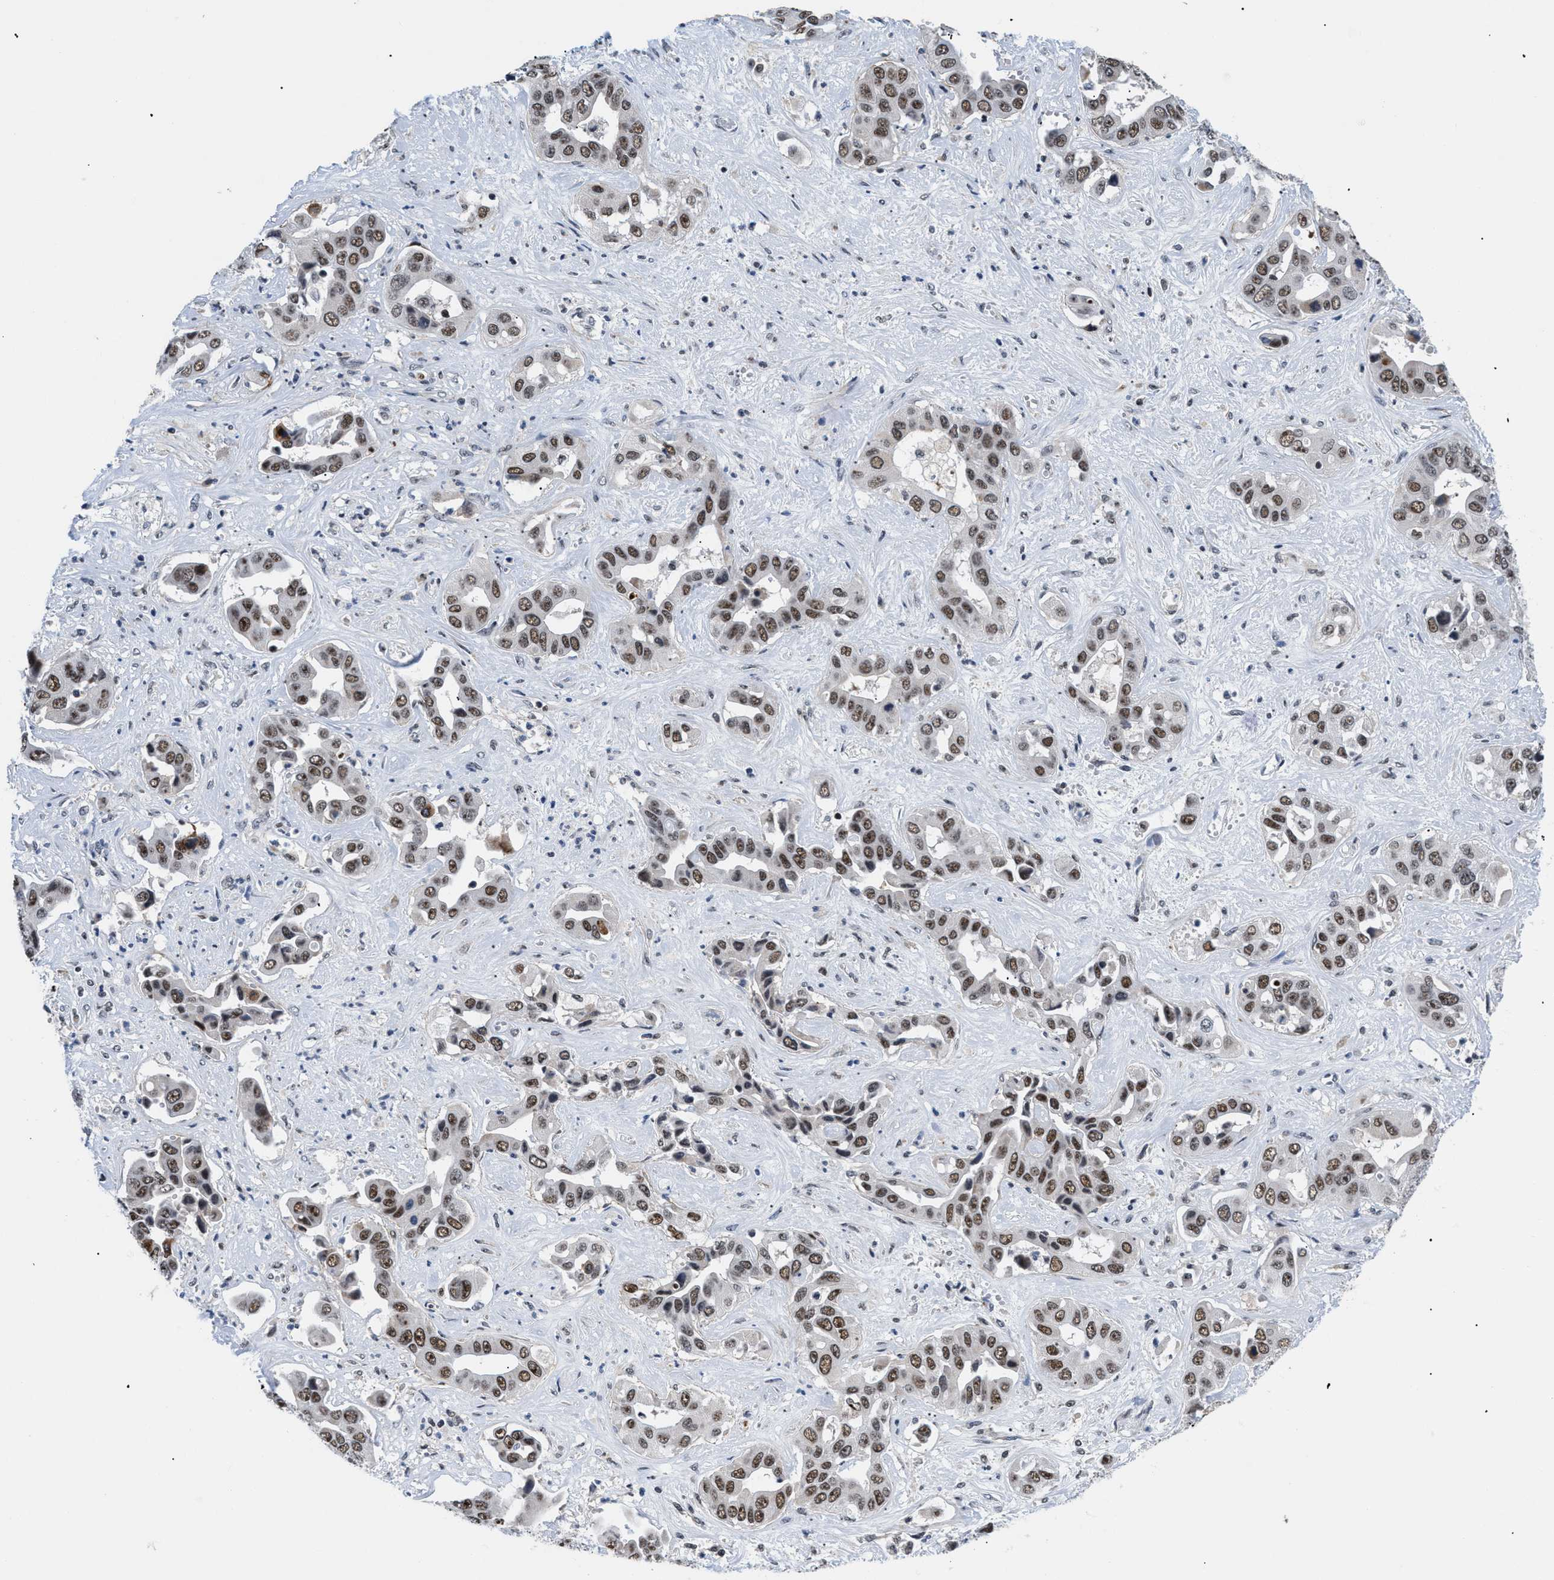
{"staining": {"intensity": "moderate", "quantity": ">75%", "location": "nuclear"}, "tissue": "liver cancer", "cell_type": "Tumor cells", "image_type": "cancer", "snomed": [{"axis": "morphology", "description": "Cholangiocarcinoma"}, {"axis": "topography", "description": "Liver"}], "caption": "IHC (DAB (3,3'-diaminobenzidine)) staining of cholangiocarcinoma (liver) shows moderate nuclear protein positivity in approximately >75% of tumor cells.", "gene": "PITHD1", "patient": {"sex": "female", "age": 52}}